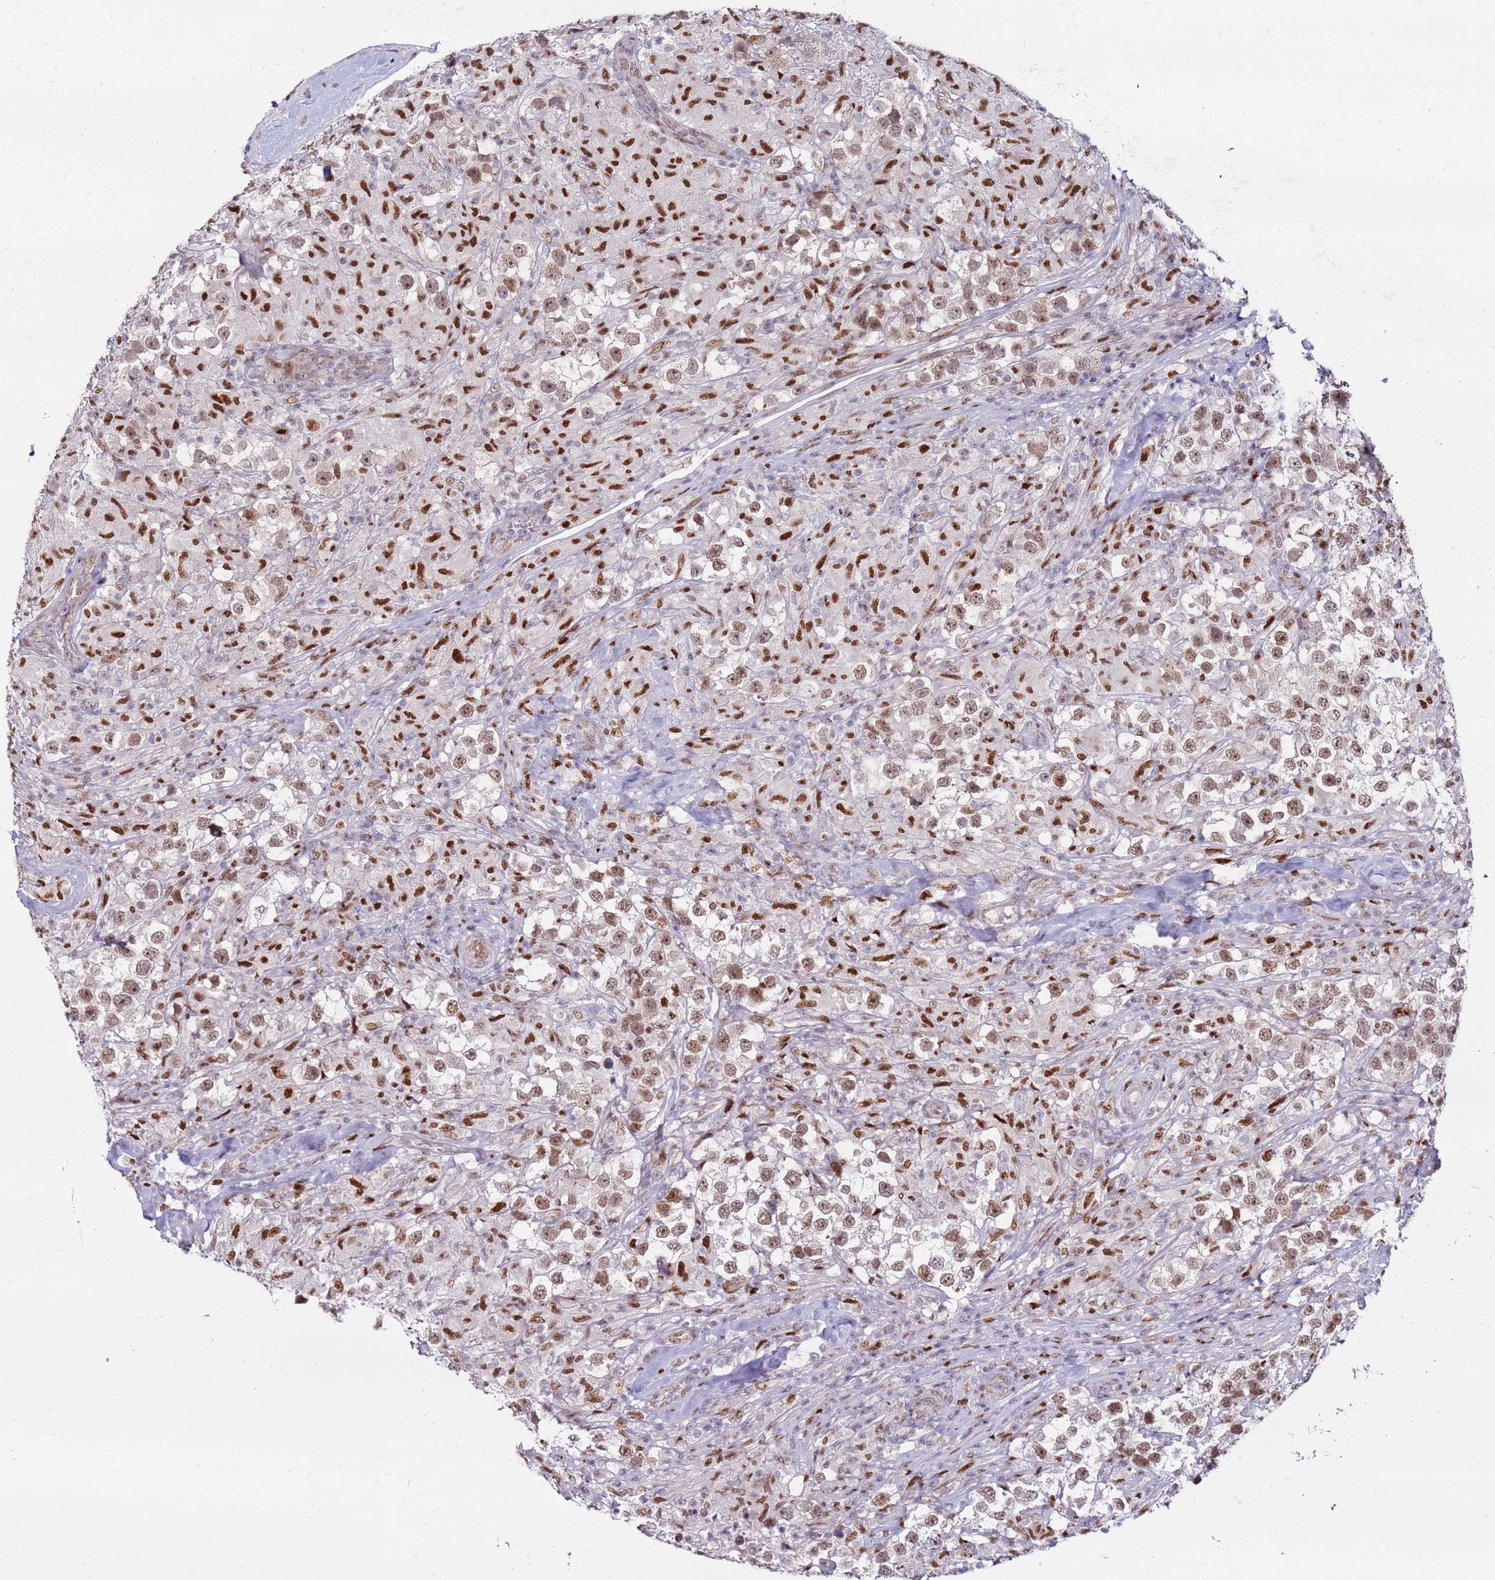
{"staining": {"intensity": "moderate", "quantity": ">75%", "location": "nuclear"}, "tissue": "testis cancer", "cell_type": "Tumor cells", "image_type": "cancer", "snomed": [{"axis": "morphology", "description": "Seminoma, NOS"}, {"axis": "topography", "description": "Testis"}], "caption": "Immunohistochemical staining of testis cancer (seminoma) shows medium levels of moderate nuclear protein staining in approximately >75% of tumor cells. (DAB (3,3'-diaminobenzidine) IHC, brown staining for protein, blue staining for nuclei).", "gene": "KPNA4", "patient": {"sex": "male", "age": 46}}